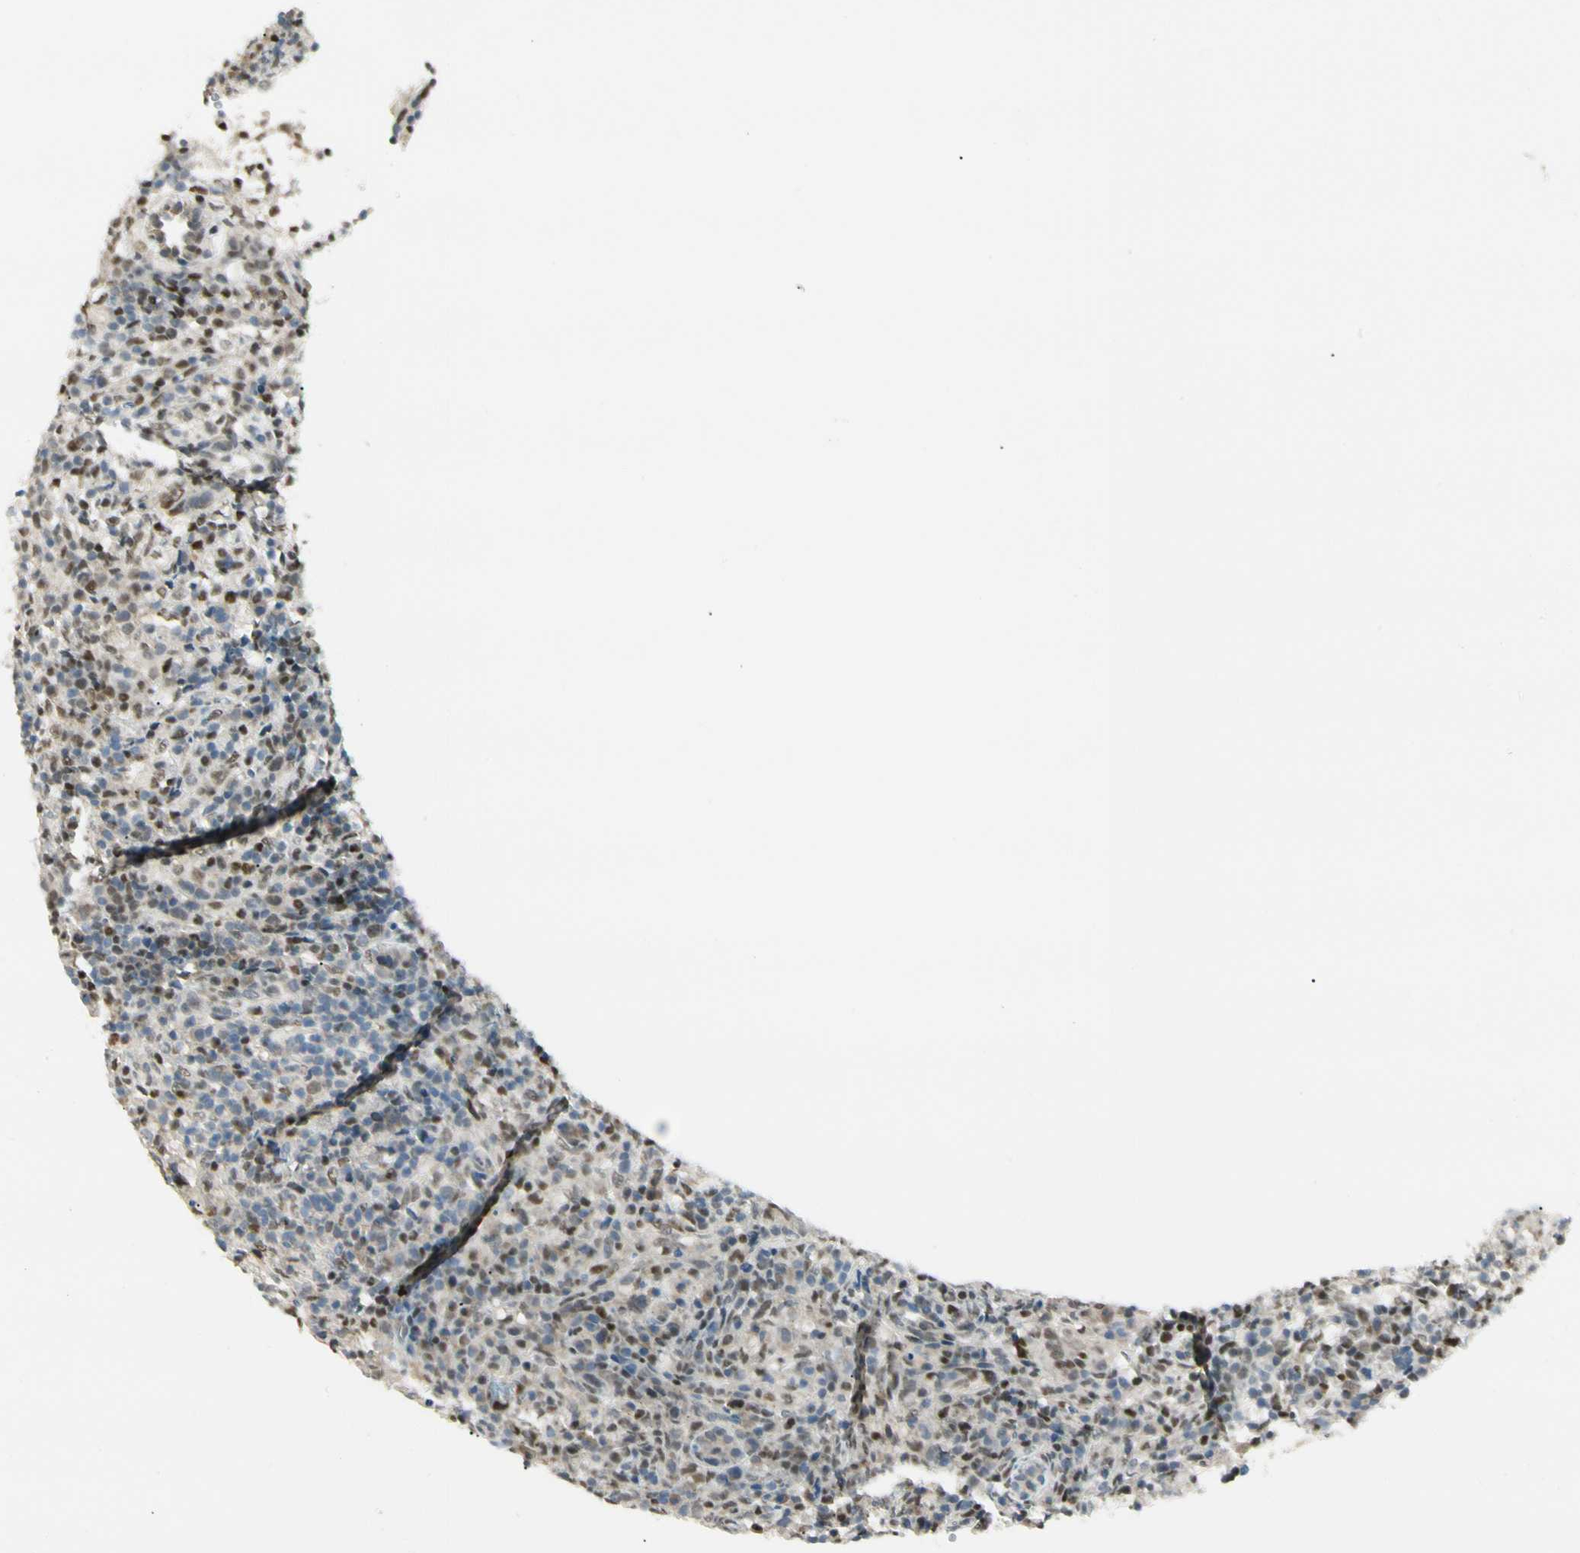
{"staining": {"intensity": "strong", "quantity": "25%-75%", "location": "nuclear"}, "tissue": "lymphoma", "cell_type": "Tumor cells", "image_type": "cancer", "snomed": [{"axis": "morphology", "description": "Malignant lymphoma, non-Hodgkin's type, High grade"}, {"axis": "topography", "description": "Lymph node"}], "caption": "Protein staining reveals strong nuclear staining in about 25%-75% of tumor cells in high-grade malignant lymphoma, non-Hodgkin's type.", "gene": "ATXN1", "patient": {"sex": "female", "age": 76}}